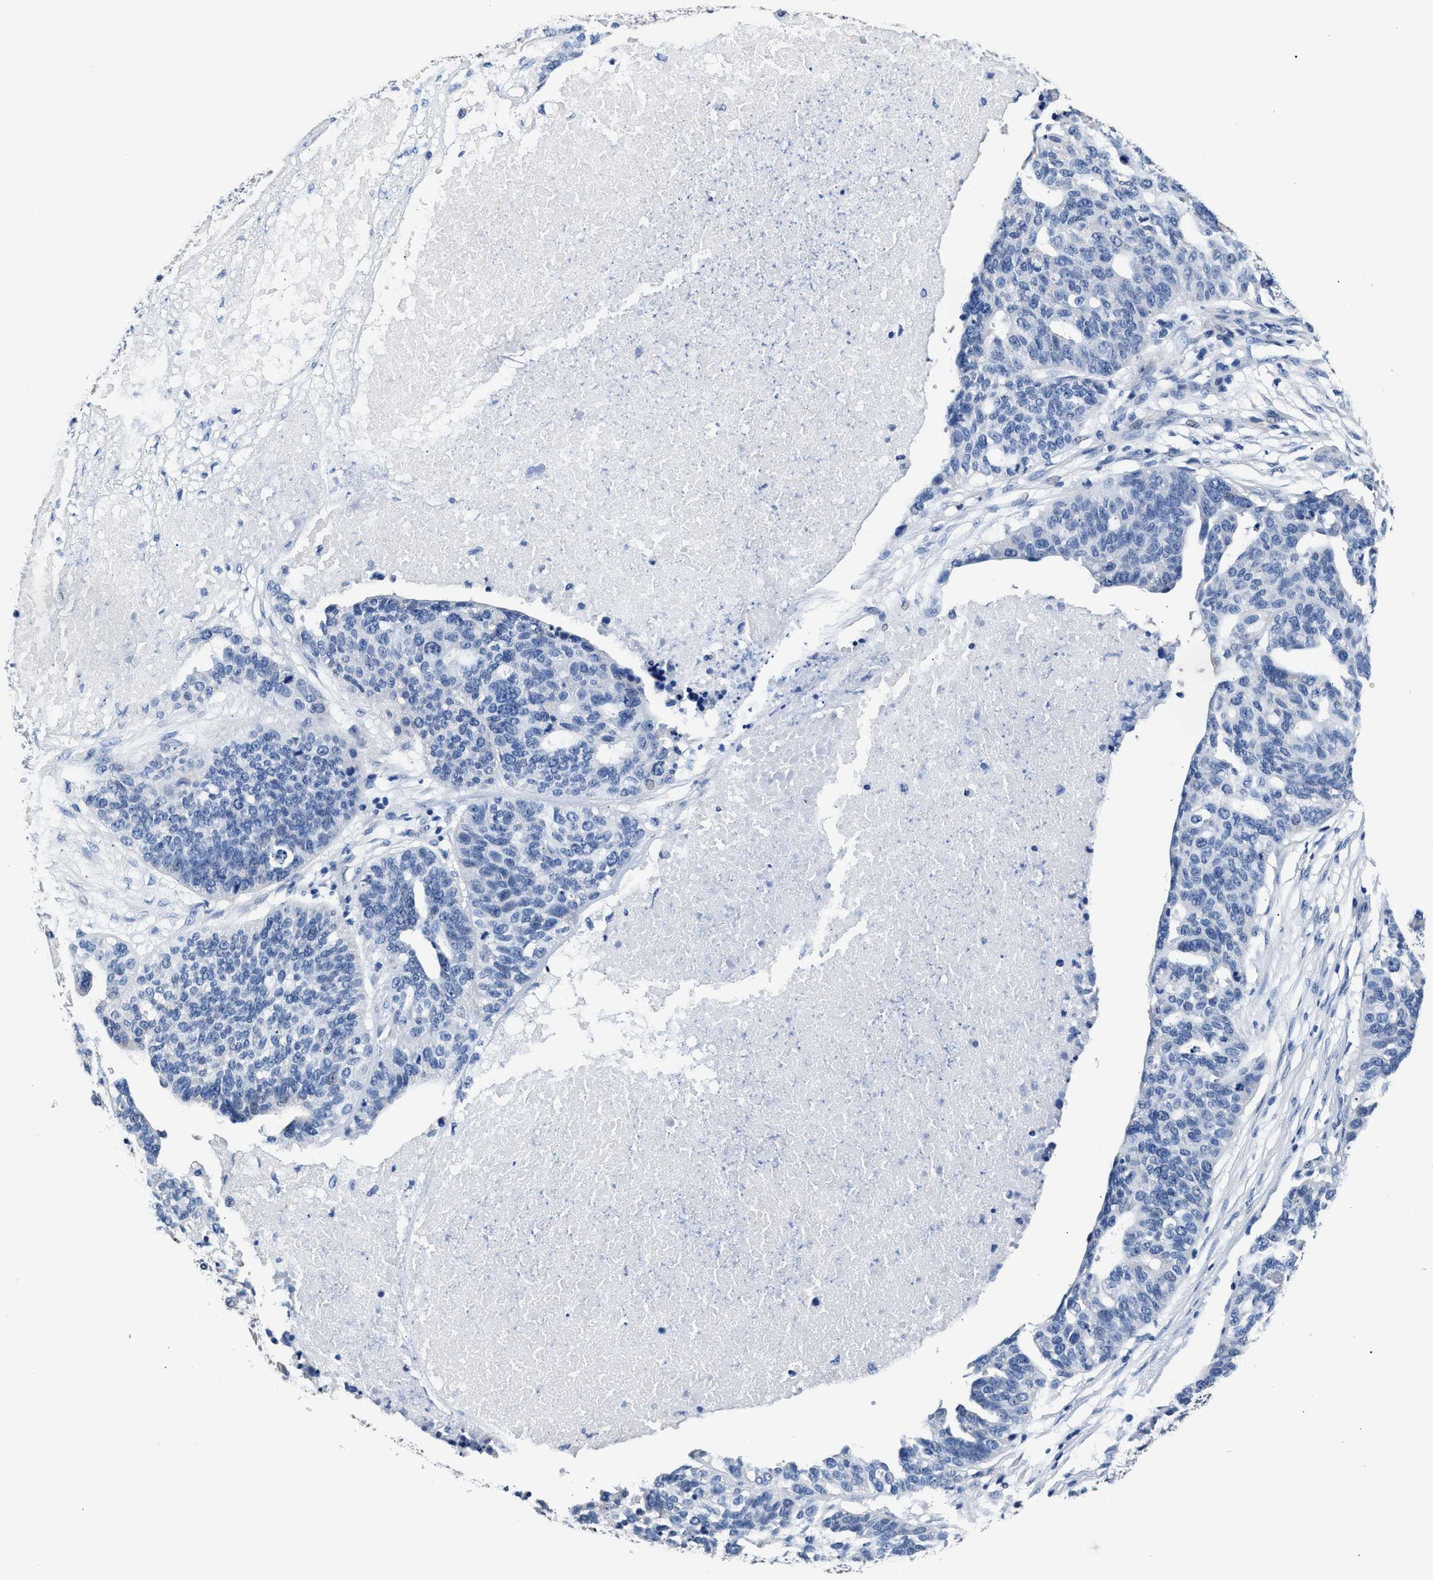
{"staining": {"intensity": "negative", "quantity": "none", "location": "none"}, "tissue": "ovarian cancer", "cell_type": "Tumor cells", "image_type": "cancer", "snomed": [{"axis": "morphology", "description": "Cystadenocarcinoma, serous, NOS"}, {"axis": "topography", "description": "Ovary"}], "caption": "There is no significant staining in tumor cells of ovarian serous cystadenocarcinoma.", "gene": "GSTM1", "patient": {"sex": "female", "age": 59}}